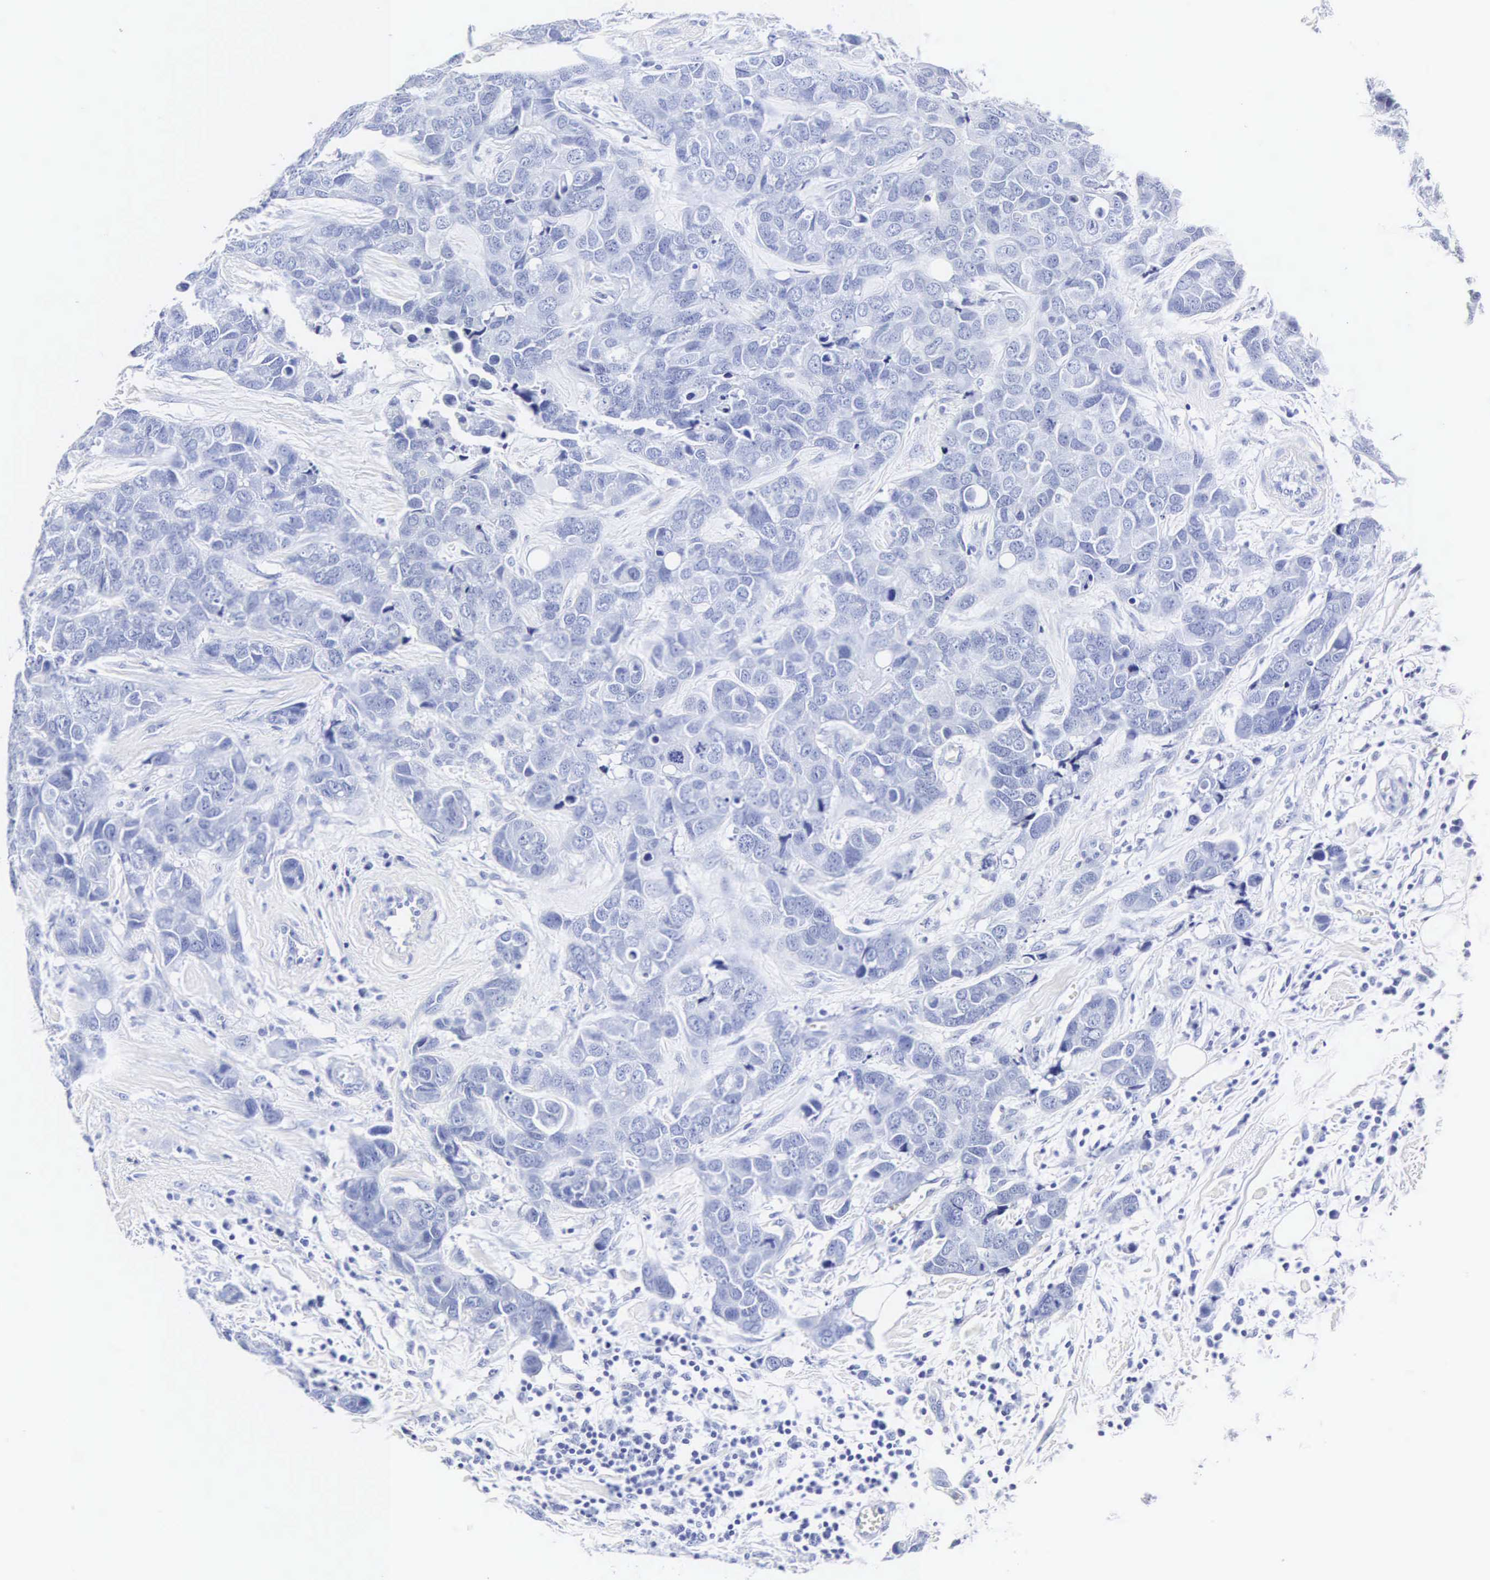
{"staining": {"intensity": "negative", "quantity": "none", "location": "none"}, "tissue": "breast cancer", "cell_type": "Tumor cells", "image_type": "cancer", "snomed": [{"axis": "morphology", "description": "Duct carcinoma"}, {"axis": "topography", "description": "Breast"}], "caption": "Immunohistochemical staining of breast infiltrating ductal carcinoma displays no significant staining in tumor cells. (DAB (3,3'-diaminobenzidine) immunohistochemistry visualized using brightfield microscopy, high magnification).", "gene": "INS", "patient": {"sex": "female", "age": 91}}